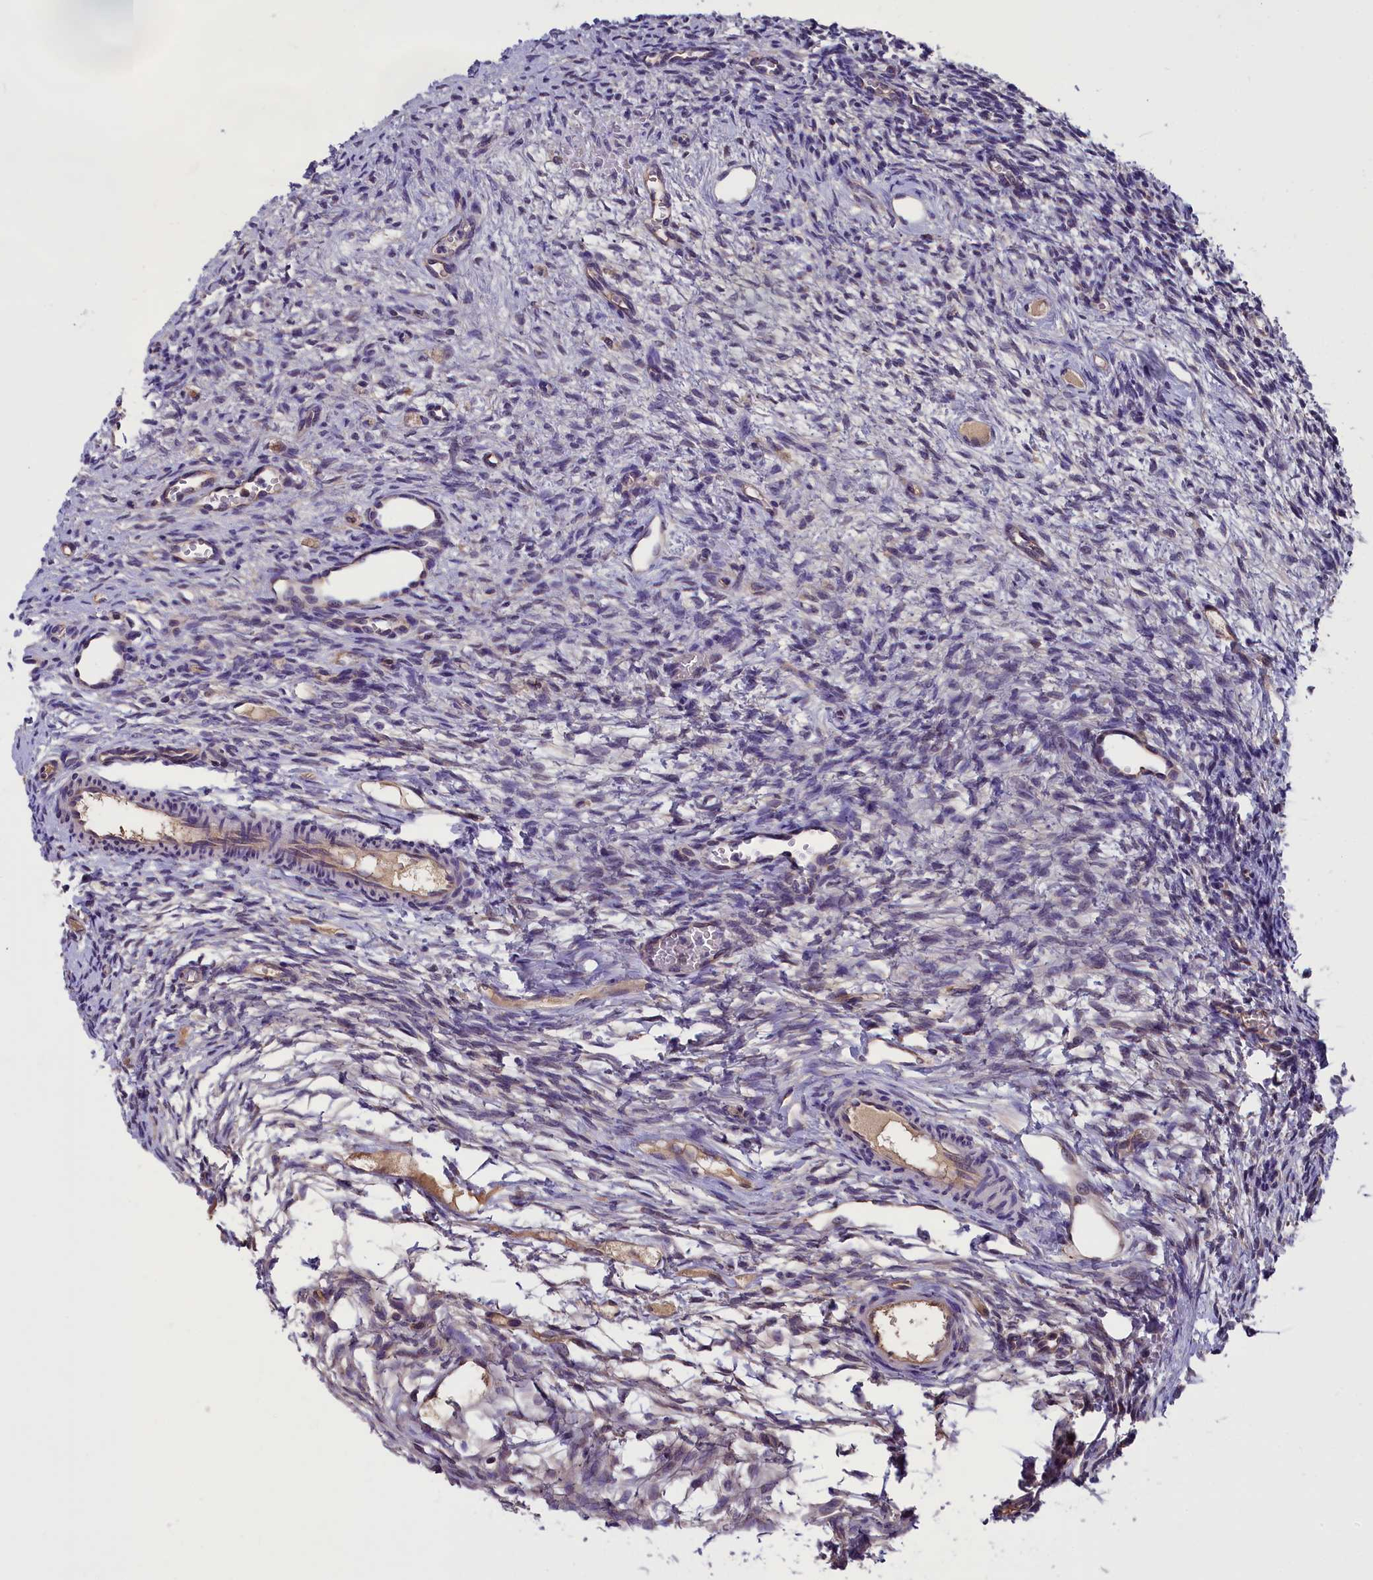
{"staining": {"intensity": "moderate", "quantity": ">75%", "location": "cytoplasmic/membranous"}, "tissue": "ovary", "cell_type": "Follicle cells", "image_type": "normal", "snomed": [{"axis": "morphology", "description": "Normal tissue, NOS"}, {"axis": "topography", "description": "Ovary"}], "caption": "Protein expression analysis of normal human ovary reveals moderate cytoplasmic/membranous staining in approximately >75% of follicle cells. (IHC, brightfield microscopy, high magnification).", "gene": "ABCC8", "patient": {"sex": "female", "age": 33}}